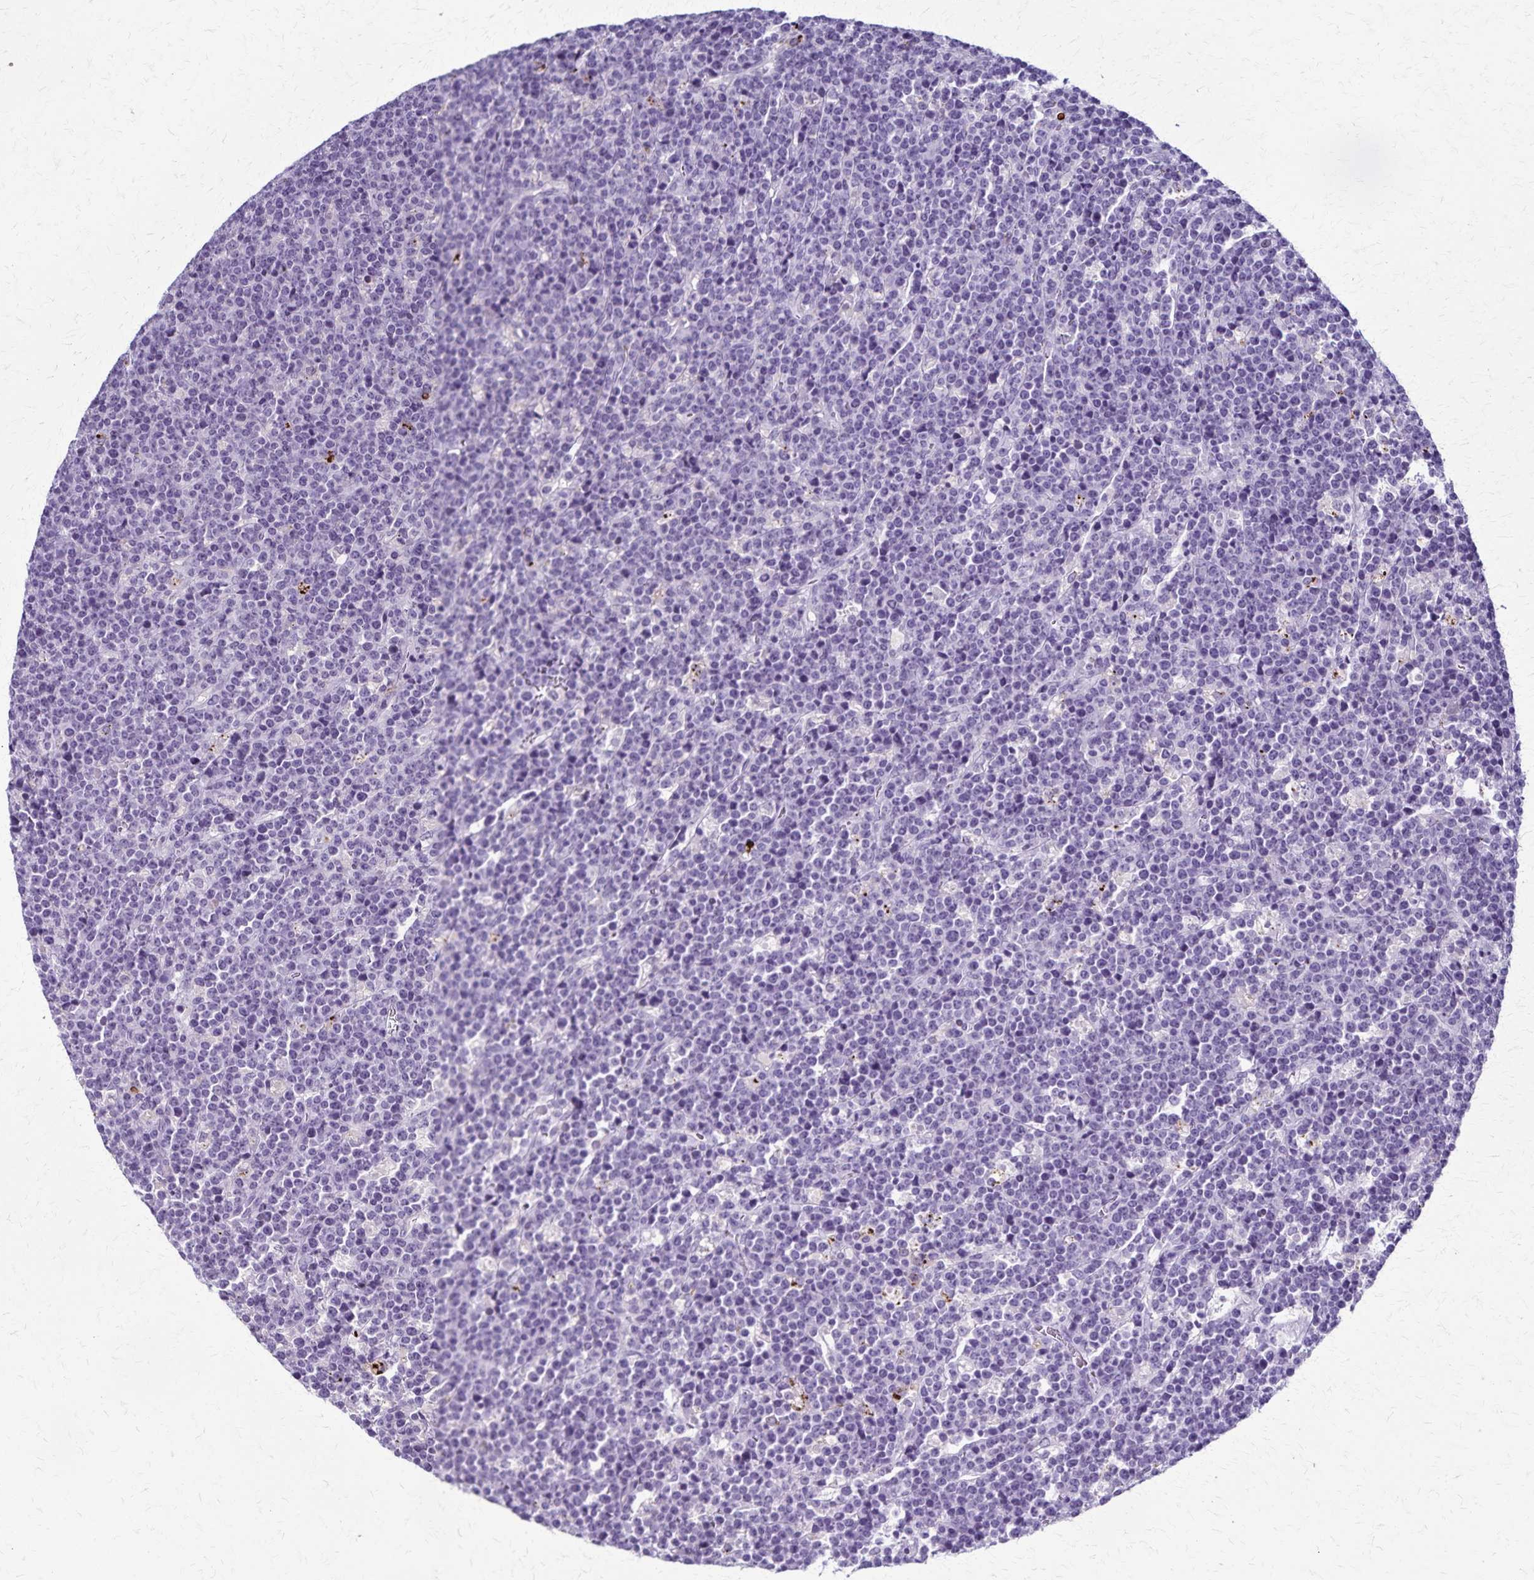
{"staining": {"intensity": "negative", "quantity": "none", "location": "none"}, "tissue": "lymphoma", "cell_type": "Tumor cells", "image_type": "cancer", "snomed": [{"axis": "morphology", "description": "Malignant lymphoma, non-Hodgkin's type, High grade"}, {"axis": "topography", "description": "Ovary"}], "caption": "Tumor cells are negative for brown protein staining in high-grade malignant lymphoma, non-Hodgkin's type.", "gene": "TMEM60", "patient": {"sex": "female", "age": 56}}